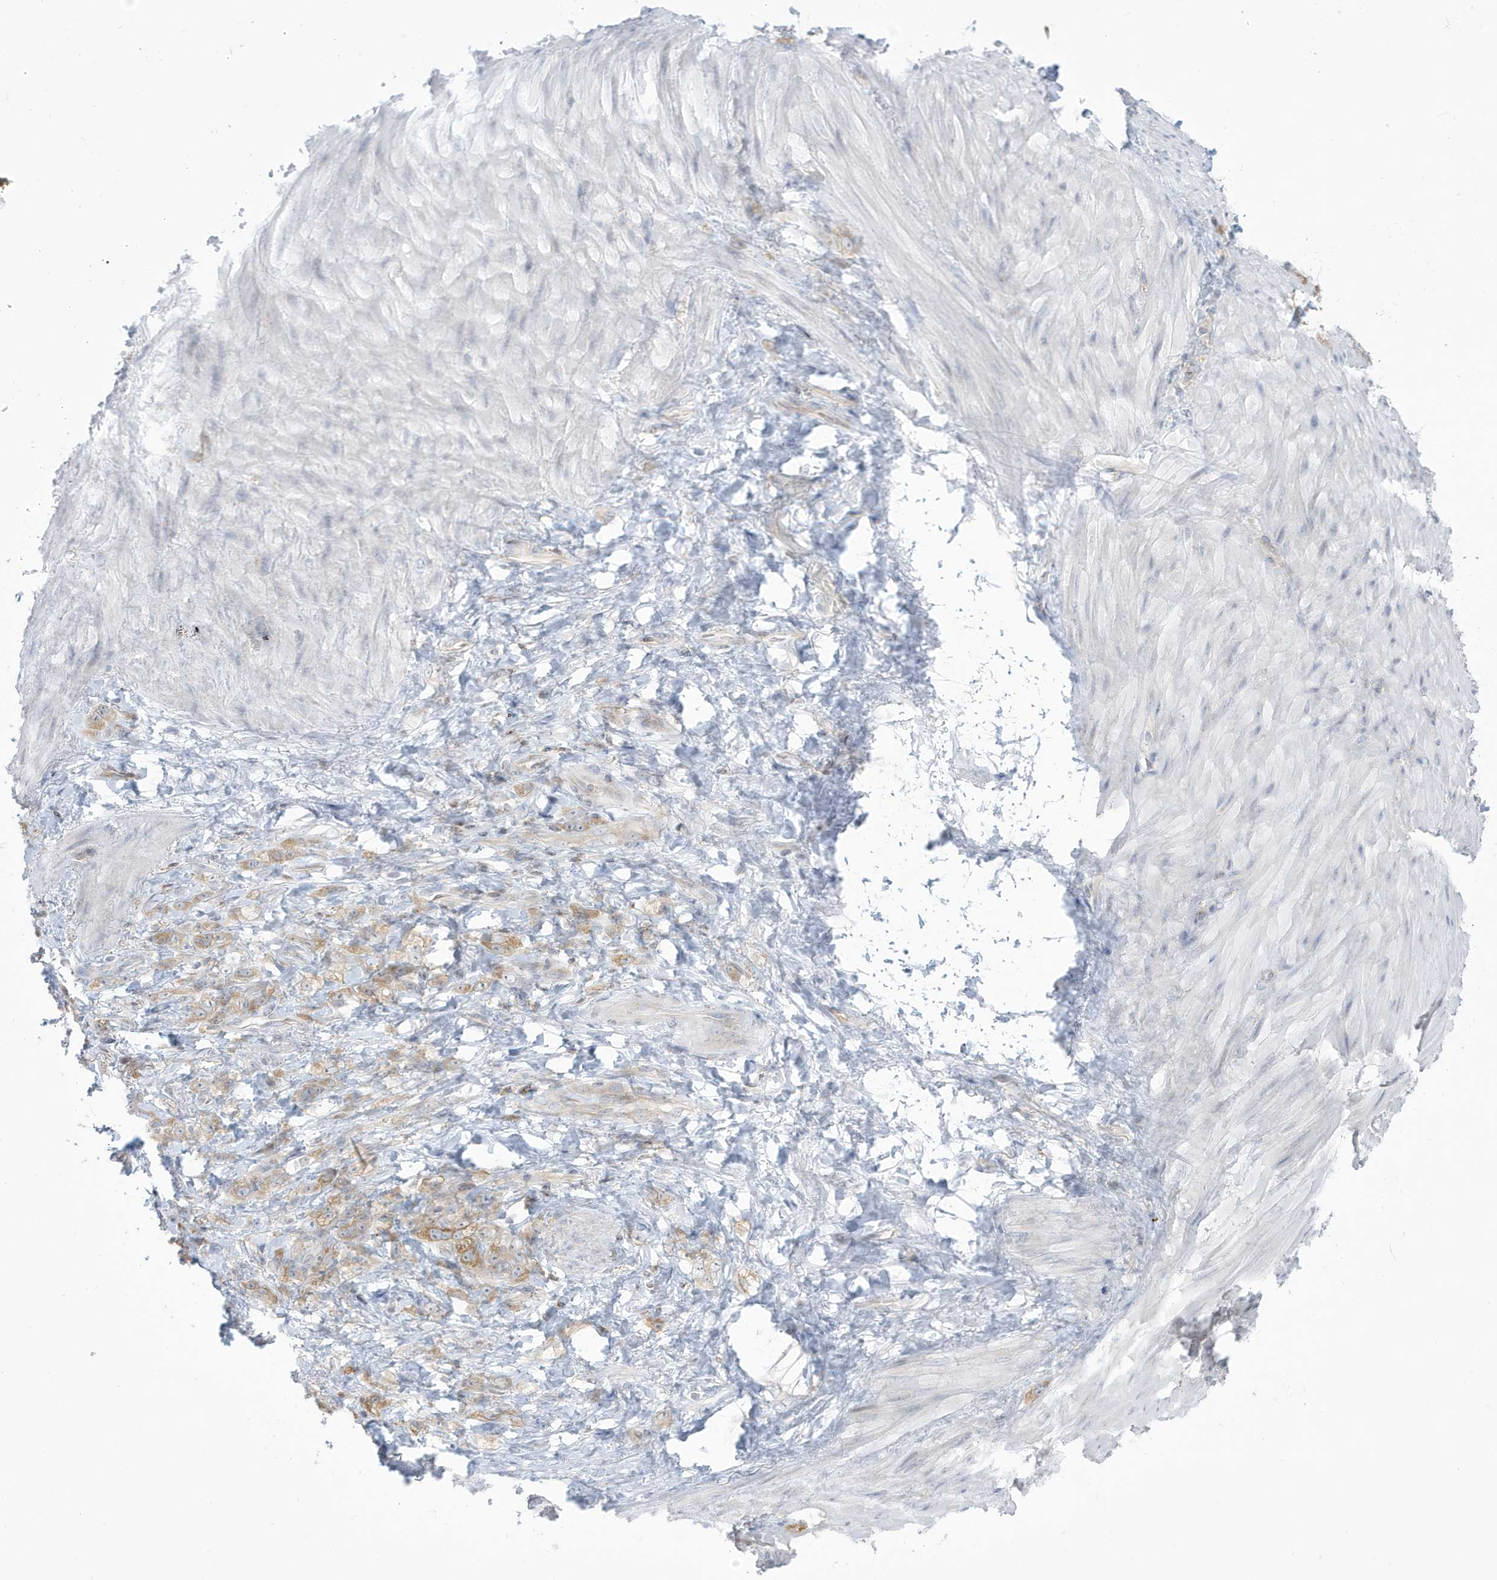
{"staining": {"intensity": "moderate", "quantity": ">75%", "location": "cytoplasmic/membranous"}, "tissue": "stomach cancer", "cell_type": "Tumor cells", "image_type": "cancer", "snomed": [{"axis": "morphology", "description": "Normal tissue, NOS"}, {"axis": "morphology", "description": "Adenocarcinoma, NOS"}, {"axis": "topography", "description": "Stomach"}], "caption": "DAB (3,3'-diaminobenzidine) immunohistochemical staining of human stomach cancer shows moderate cytoplasmic/membranous protein positivity in about >75% of tumor cells.", "gene": "SLAMF9", "patient": {"sex": "male", "age": 82}}